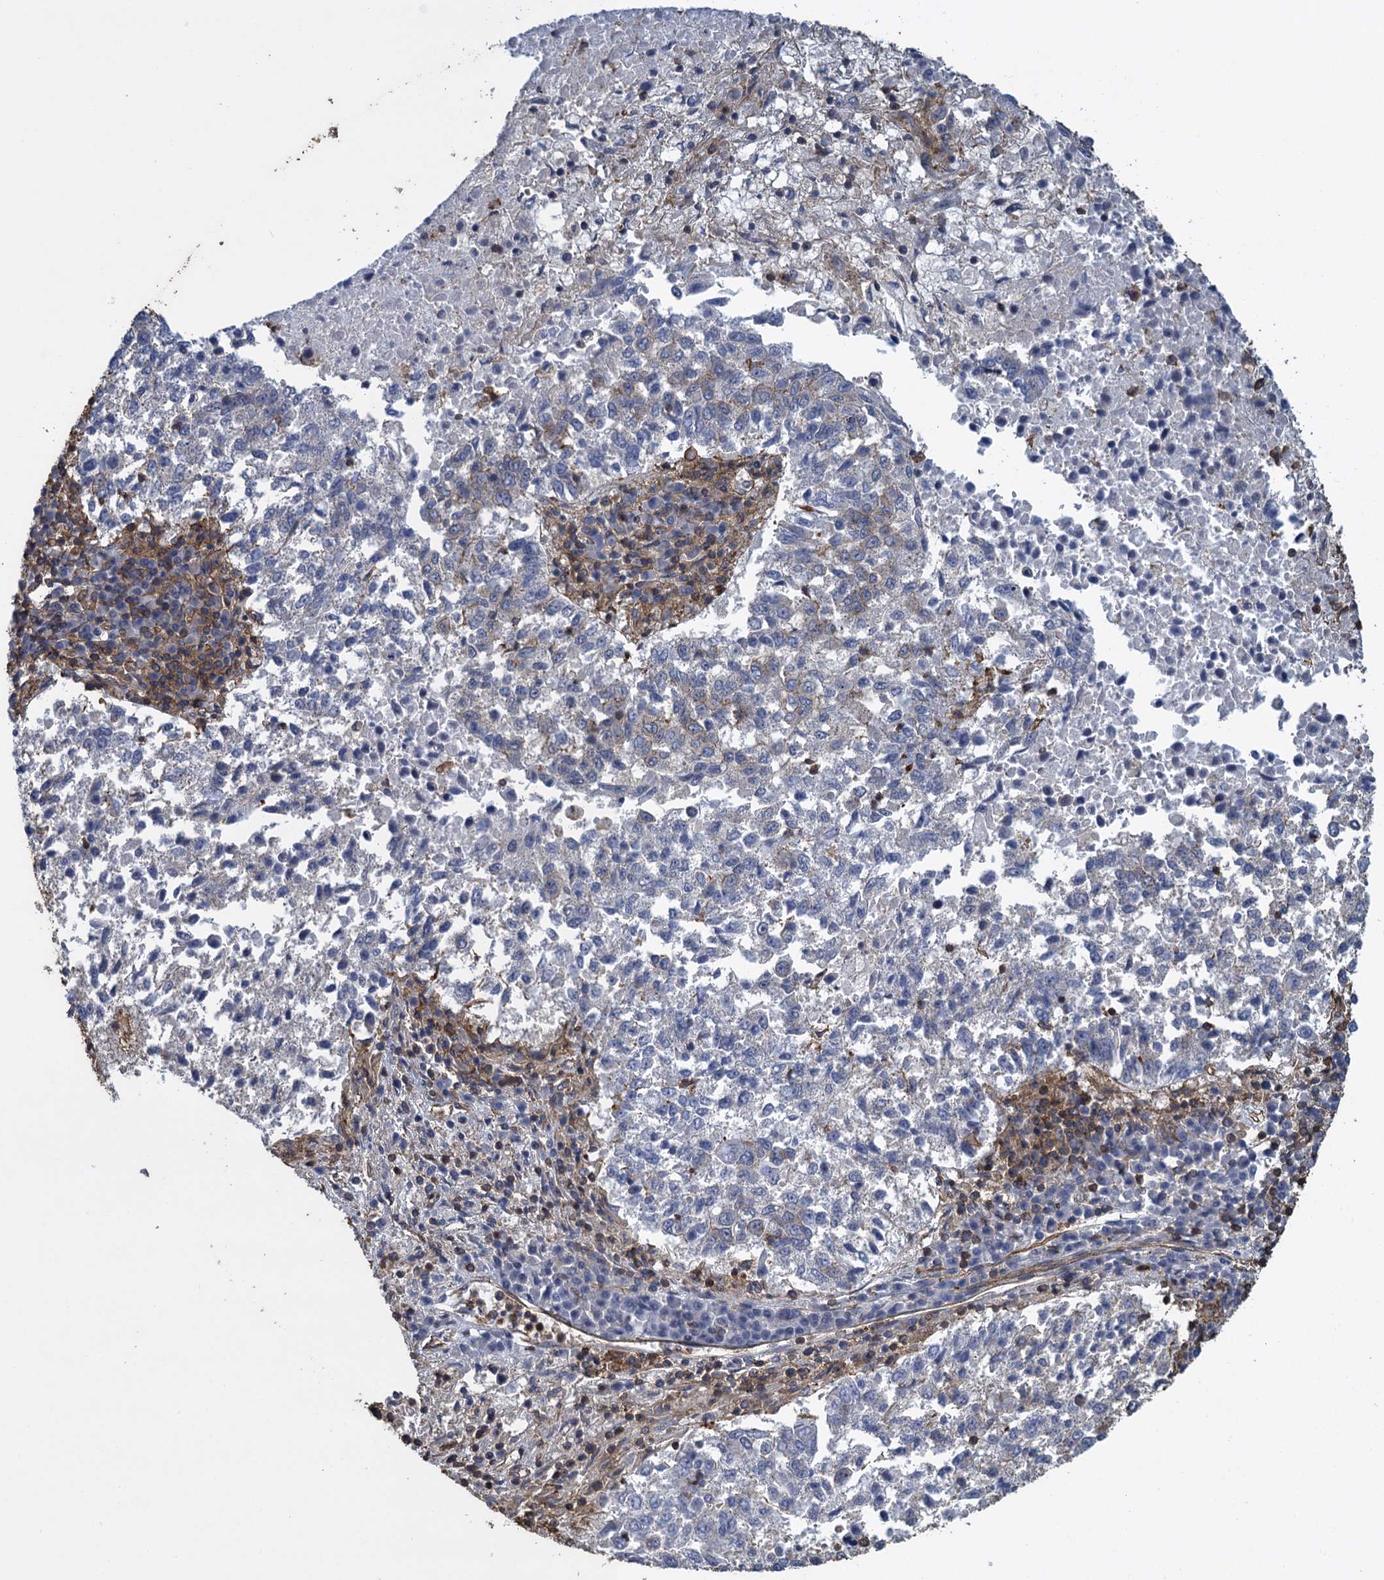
{"staining": {"intensity": "negative", "quantity": "none", "location": "none"}, "tissue": "lung cancer", "cell_type": "Tumor cells", "image_type": "cancer", "snomed": [{"axis": "morphology", "description": "Squamous cell carcinoma, NOS"}, {"axis": "topography", "description": "Lung"}], "caption": "Immunohistochemical staining of human lung squamous cell carcinoma demonstrates no significant positivity in tumor cells. (DAB IHC with hematoxylin counter stain).", "gene": "PROSER2", "patient": {"sex": "male", "age": 73}}